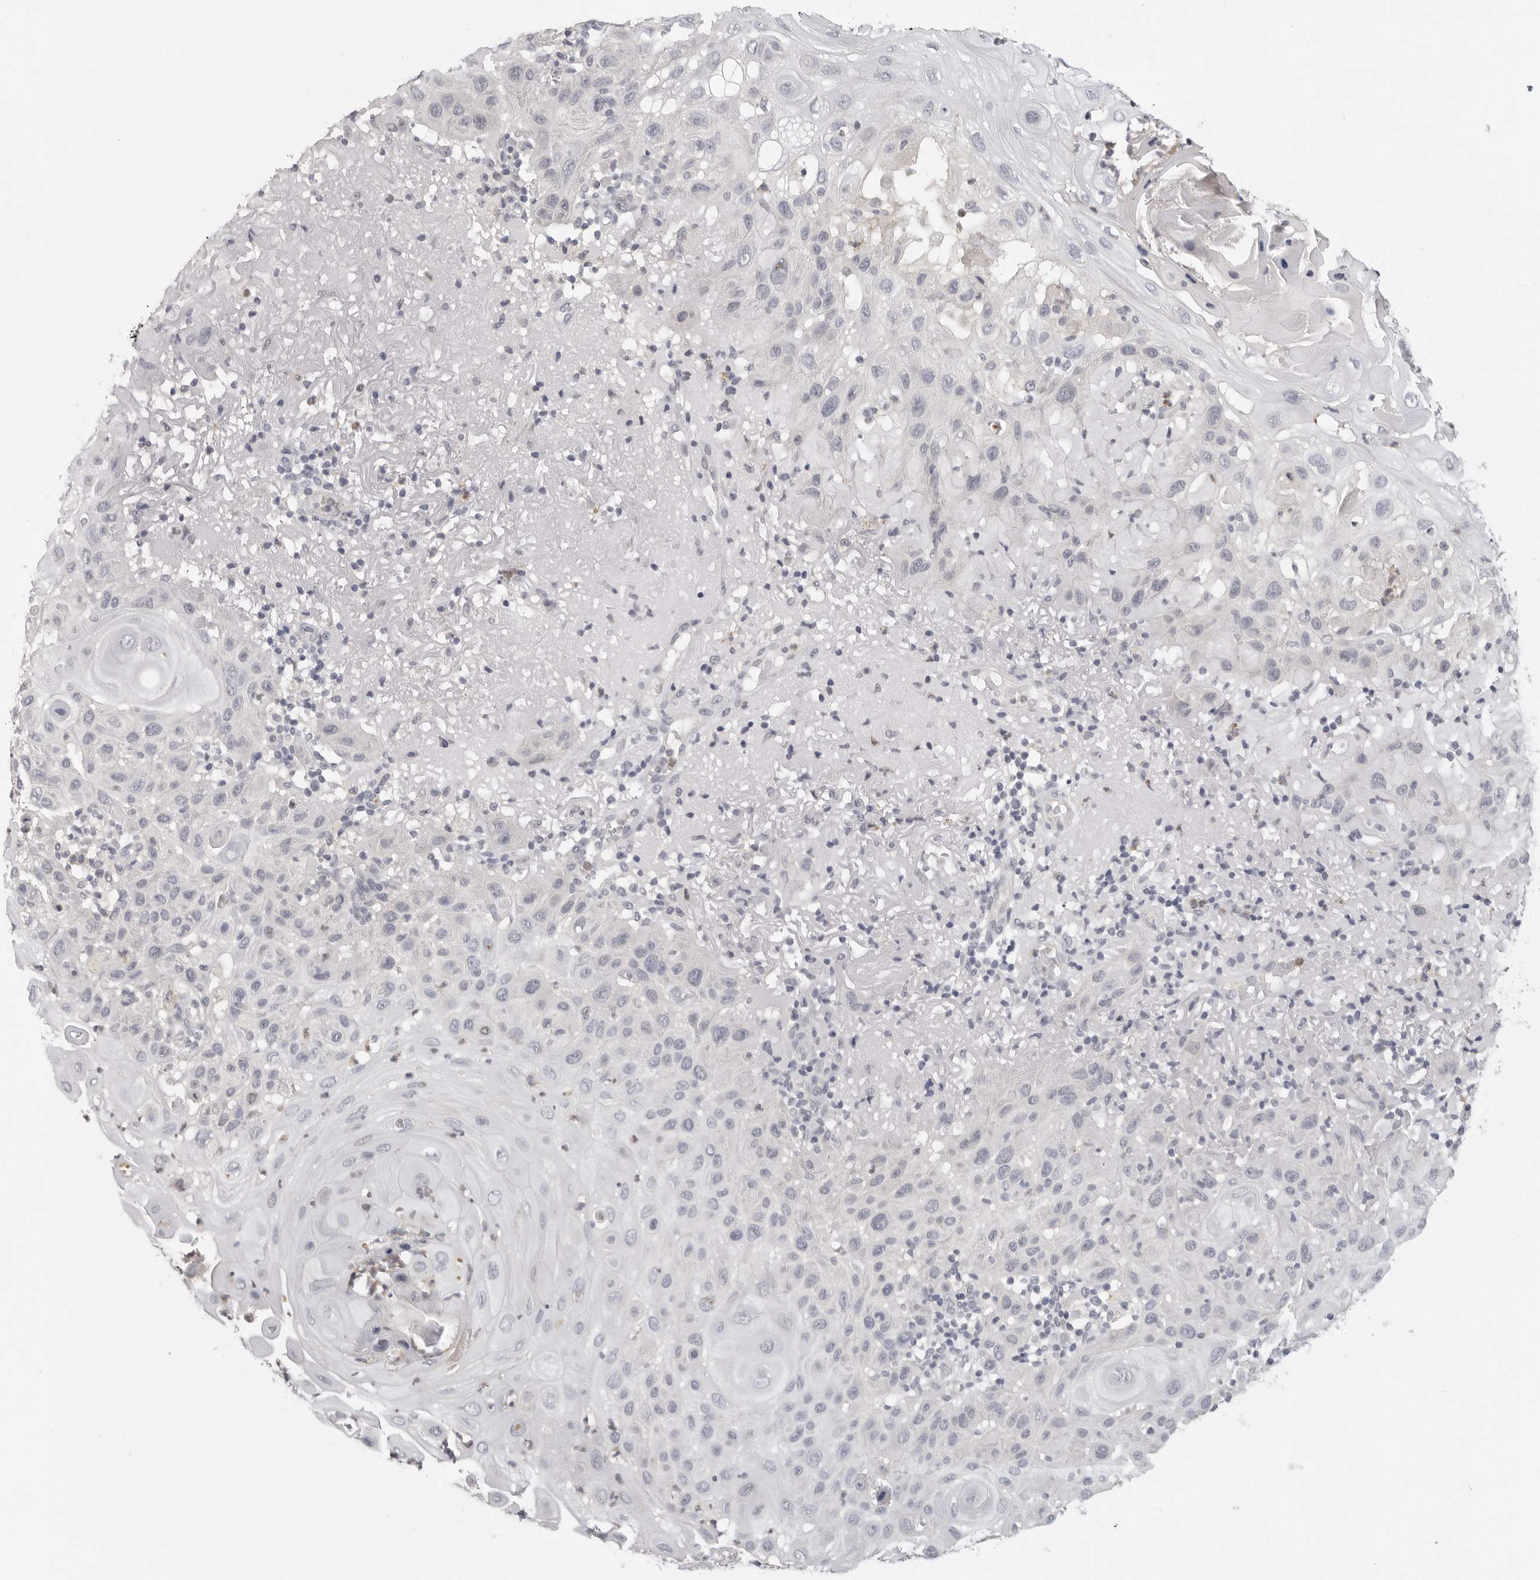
{"staining": {"intensity": "negative", "quantity": "none", "location": "none"}, "tissue": "skin cancer", "cell_type": "Tumor cells", "image_type": "cancer", "snomed": [{"axis": "morphology", "description": "Normal tissue, NOS"}, {"axis": "morphology", "description": "Squamous cell carcinoma, NOS"}, {"axis": "topography", "description": "Skin"}], "caption": "This histopathology image is of skin squamous cell carcinoma stained with IHC to label a protein in brown with the nuclei are counter-stained blue. There is no staining in tumor cells. (Immunohistochemistry, brightfield microscopy, high magnification).", "gene": "HMGCS2", "patient": {"sex": "female", "age": 96}}